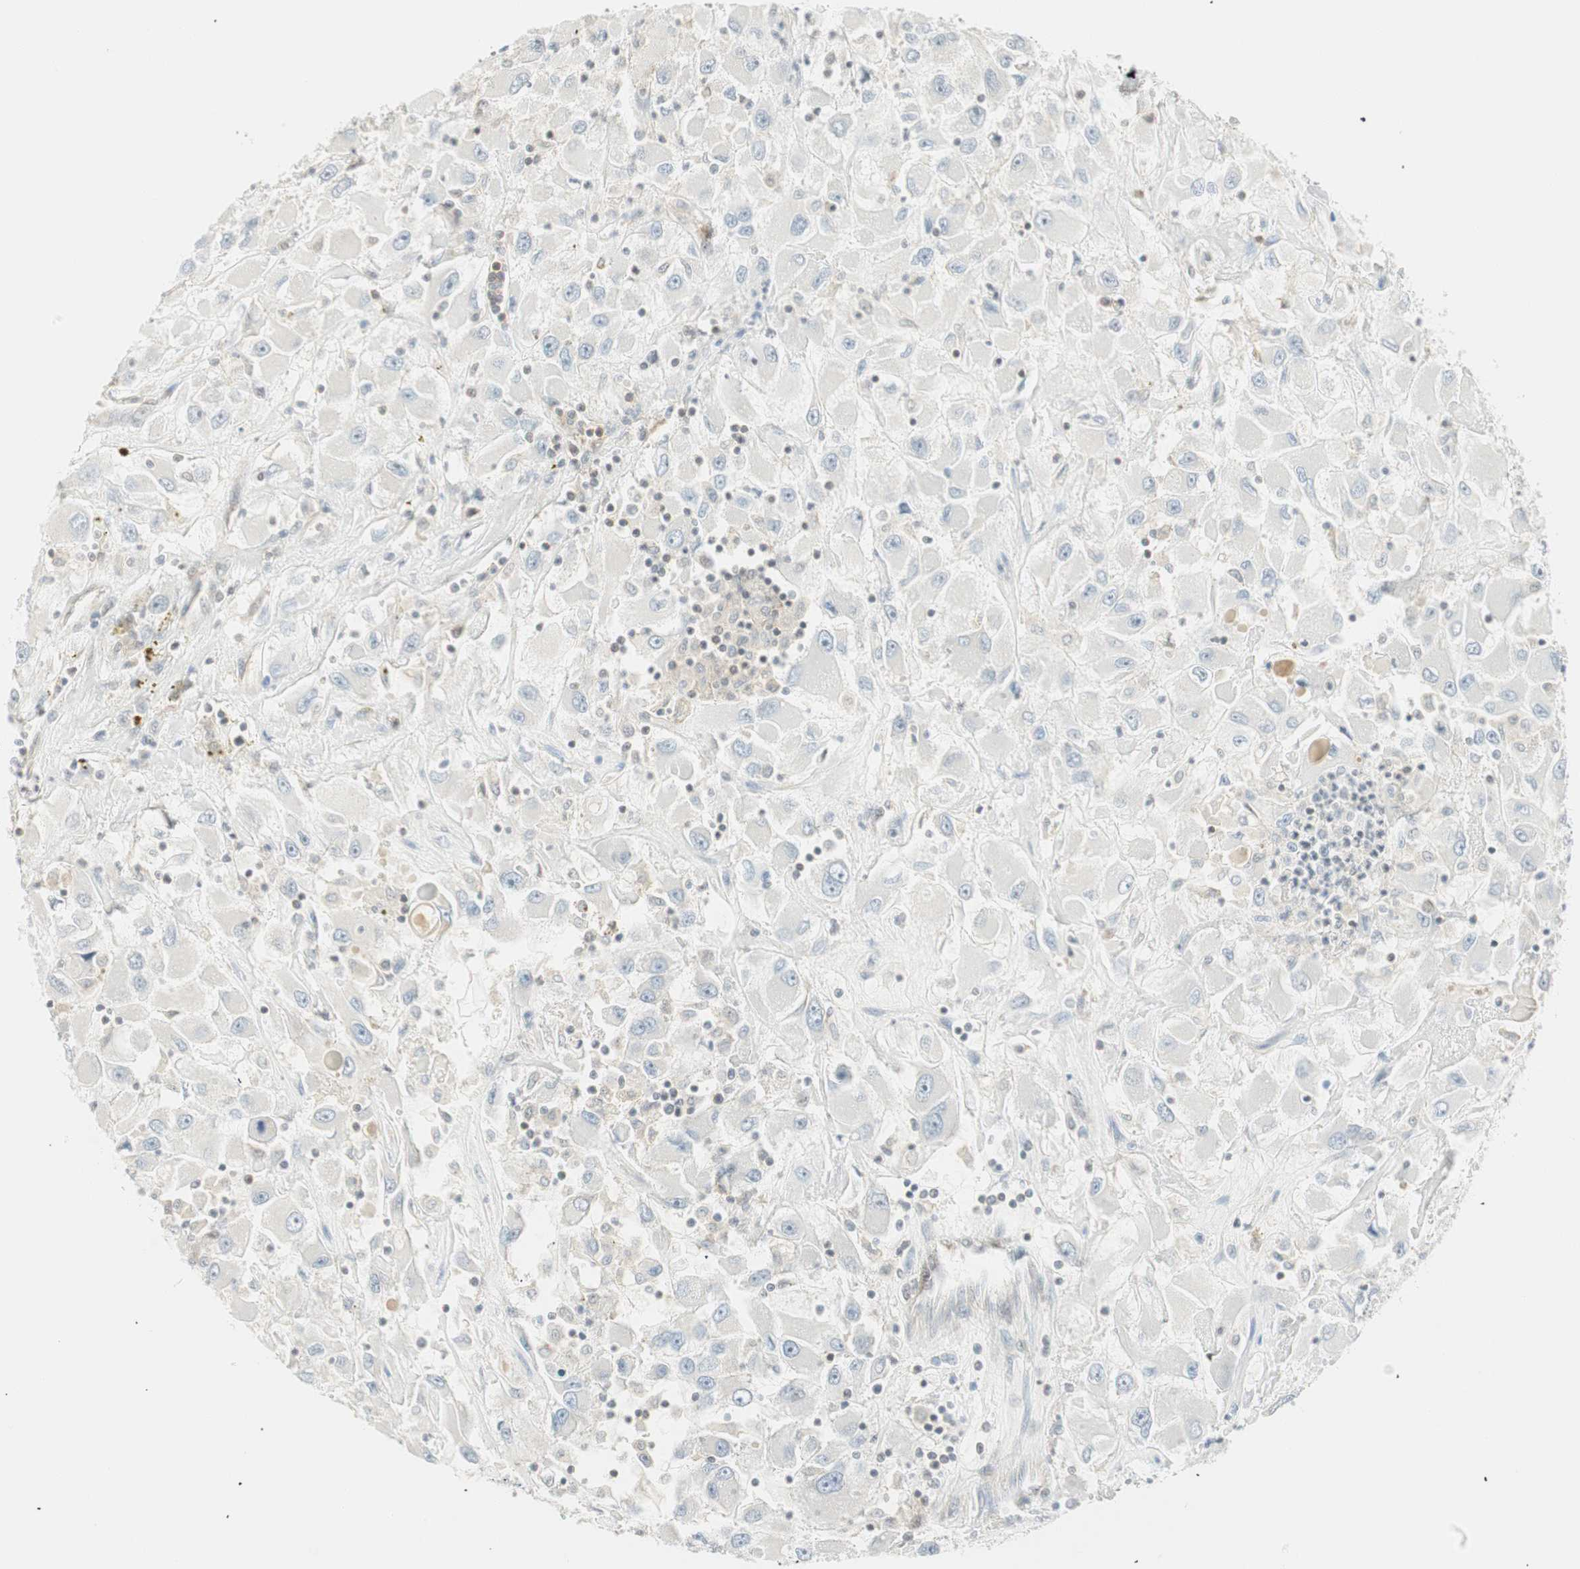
{"staining": {"intensity": "negative", "quantity": "none", "location": "none"}, "tissue": "renal cancer", "cell_type": "Tumor cells", "image_type": "cancer", "snomed": [{"axis": "morphology", "description": "Adenocarcinoma, NOS"}, {"axis": "topography", "description": "Kidney"}], "caption": "High magnification brightfield microscopy of renal cancer stained with DAB (brown) and counterstained with hematoxylin (blue): tumor cells show no significant positivity.", "gene": "PPP1CA", "patient": {"sex": "female", "age": 52}}